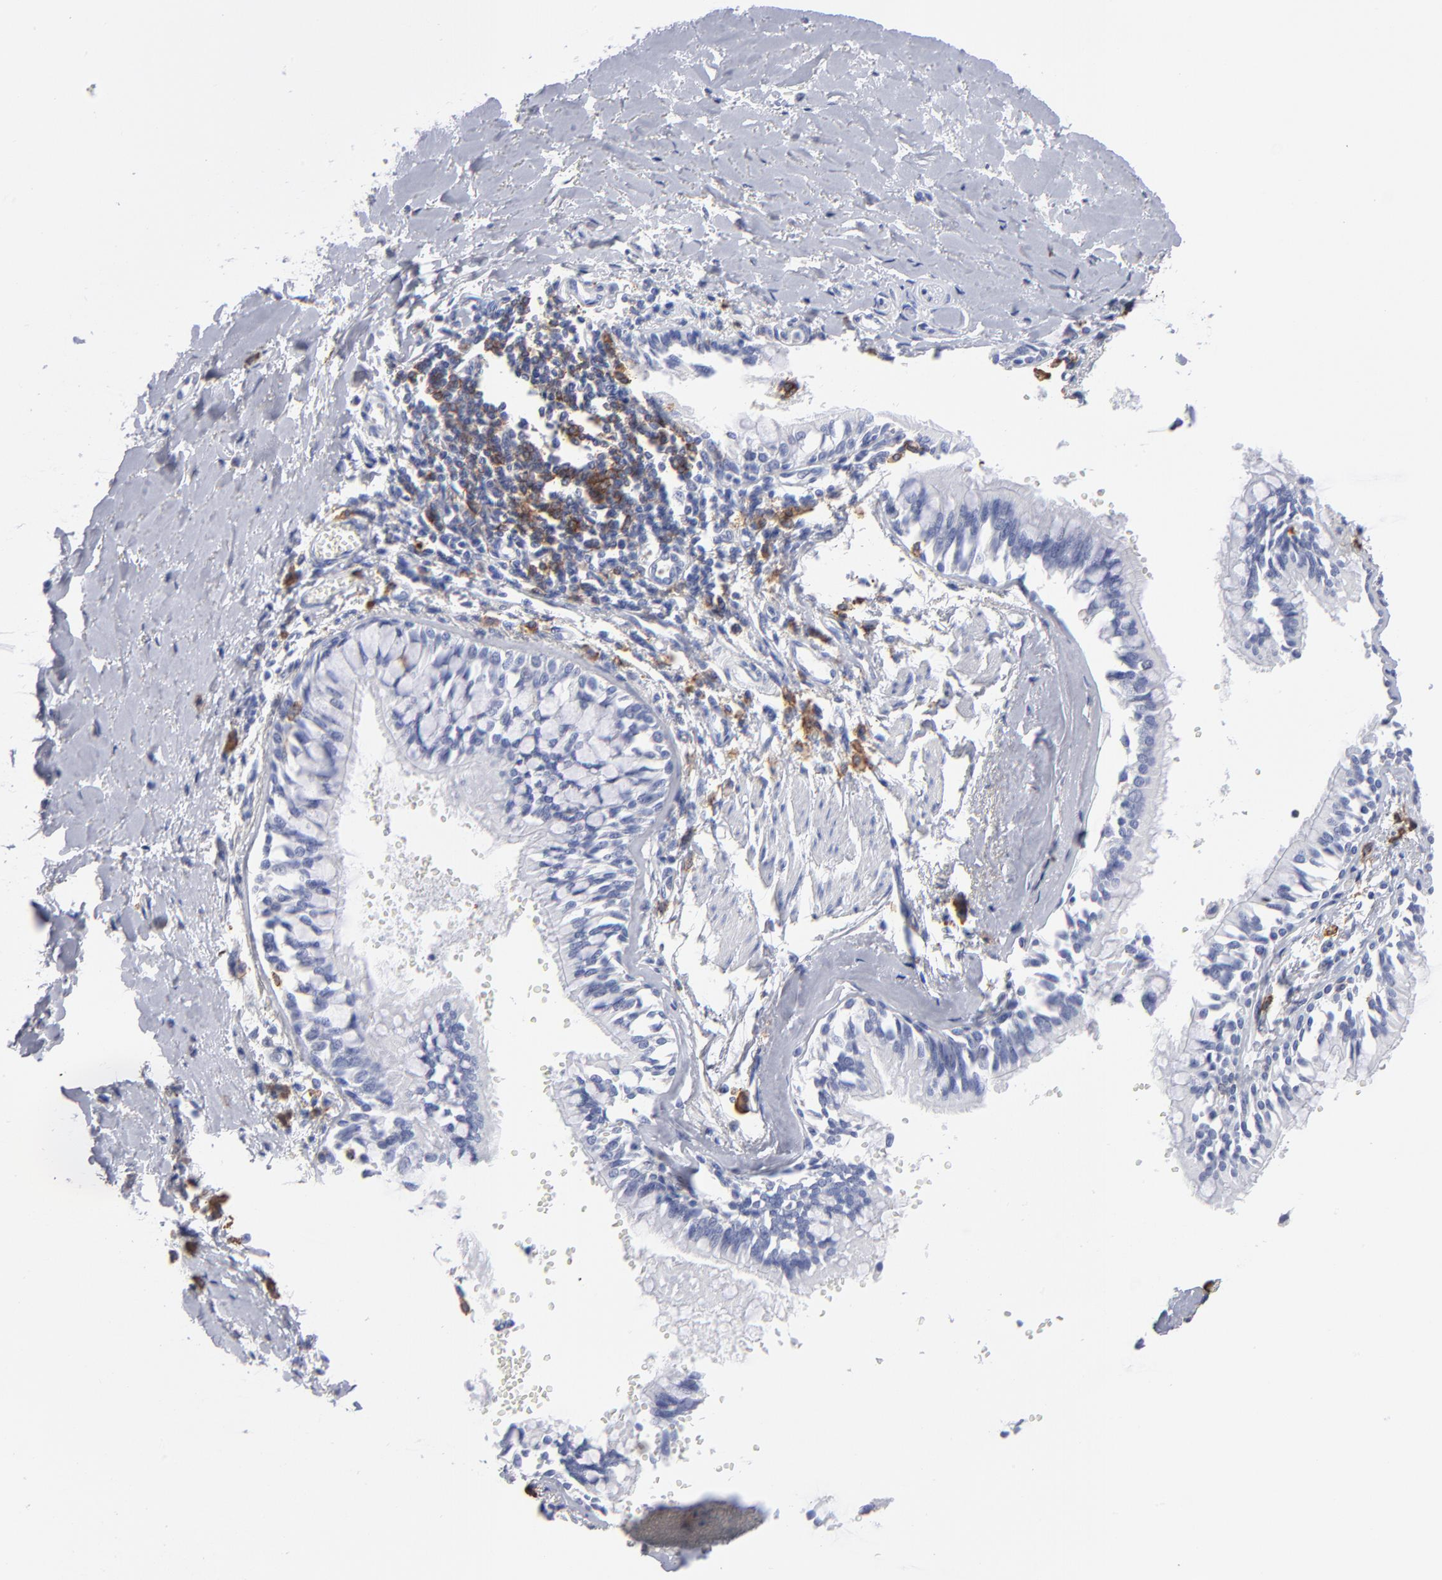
{"staining": {"intensity": "negative", "quantity": "none", "location": "none"}, "tissue": "bronchus", "cell_type": "Respiratory epithelial cells", "image_type": "normal", "snomed": [{"axis": "morphology", "description": "Normal tissue, NOS"}, {"axis": "topography", "description": "Bronchus"}, {"axis": "topography", "description": "Lung"}], "caption": "Bronchus stained for a protein using immunohistochemistry demonstrates no staining respiratory epithelial cells.", "gene": "LAT2", "patient": {"sex": "female", "age": 56}}